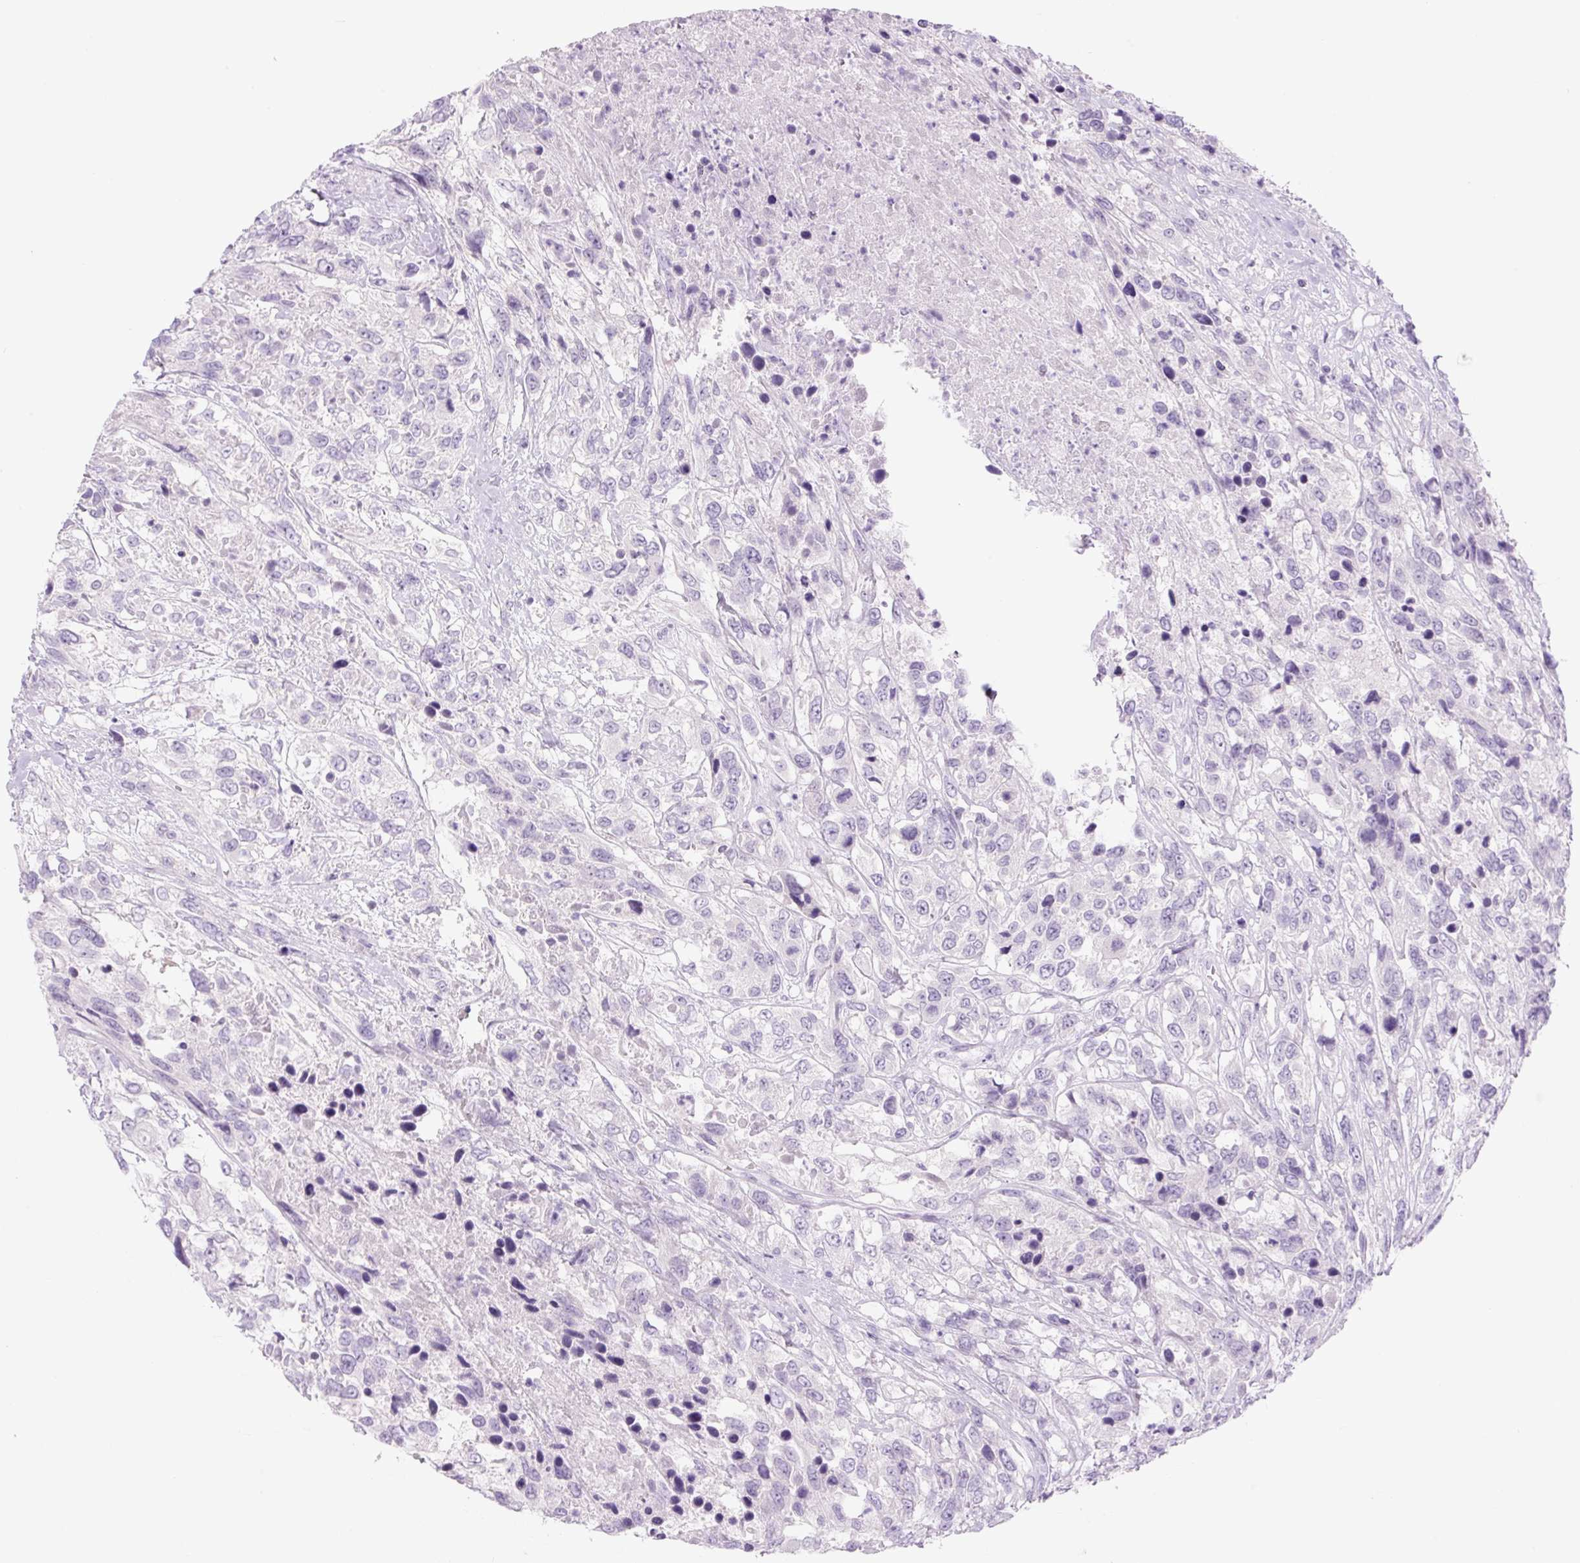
{"staining": {"intensity": "negative", "quantity": "none", "location": "none"}, "tissue": "urothelial cancer", "cell_type": "Tumor cells", "image_type": "cancer", "snomed": [{"axis": "morphology", "description": "Urothelial carcinoma, High grade"}, {"axis": "topography", "description": "Urinary bladder"}], "caption": "This micrograph is of urothelial carcinoma (high-grade) stained with immunohistochemistry (IHC) to label a protein in brown with the nuclei are counter-stained blue. There is no staining in tumor cells.", "gene": "COL9A2", "patient": {"sex": "female", "age": 70}}